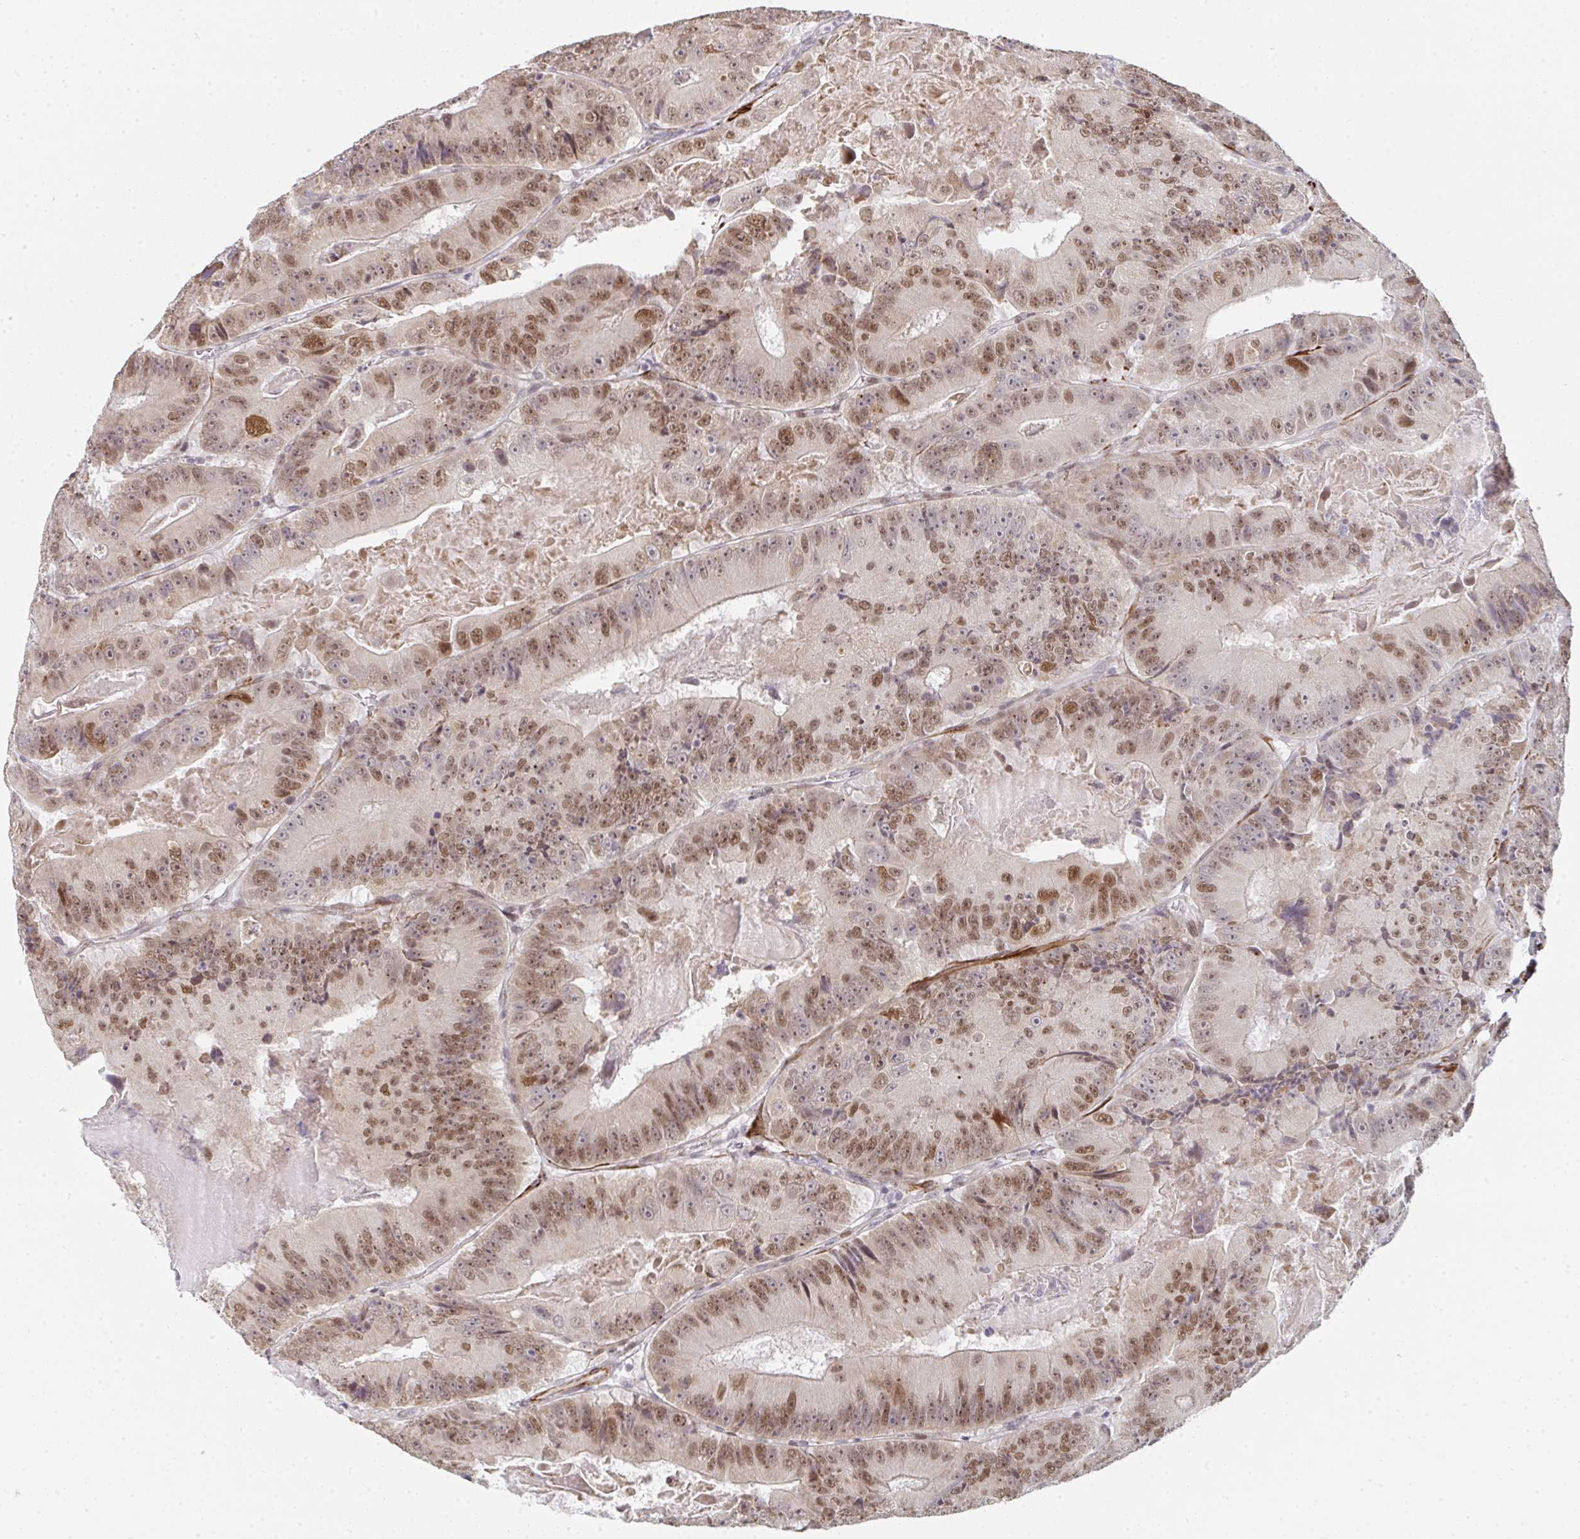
{"staining": {"intensity": "moderate", "quantity": ">75%", "location": "nuclear"}, "tissue": "colorectal cancer", "cell_type": "Tumor cells", "image_type": "cancer", "snomed": [{"axis": "morphology", "description": "Adenocarcinoma, NOS"}, {"axis": "topography", "description": "Colon"}], "caption": "Colorectal cancer tissue reveals moderate nuclear expression in about >75% of tumor cells, visualized by immunohistochemistry.", "gene": "GINS2", "patient": {"sex": "female", "age": 86}}